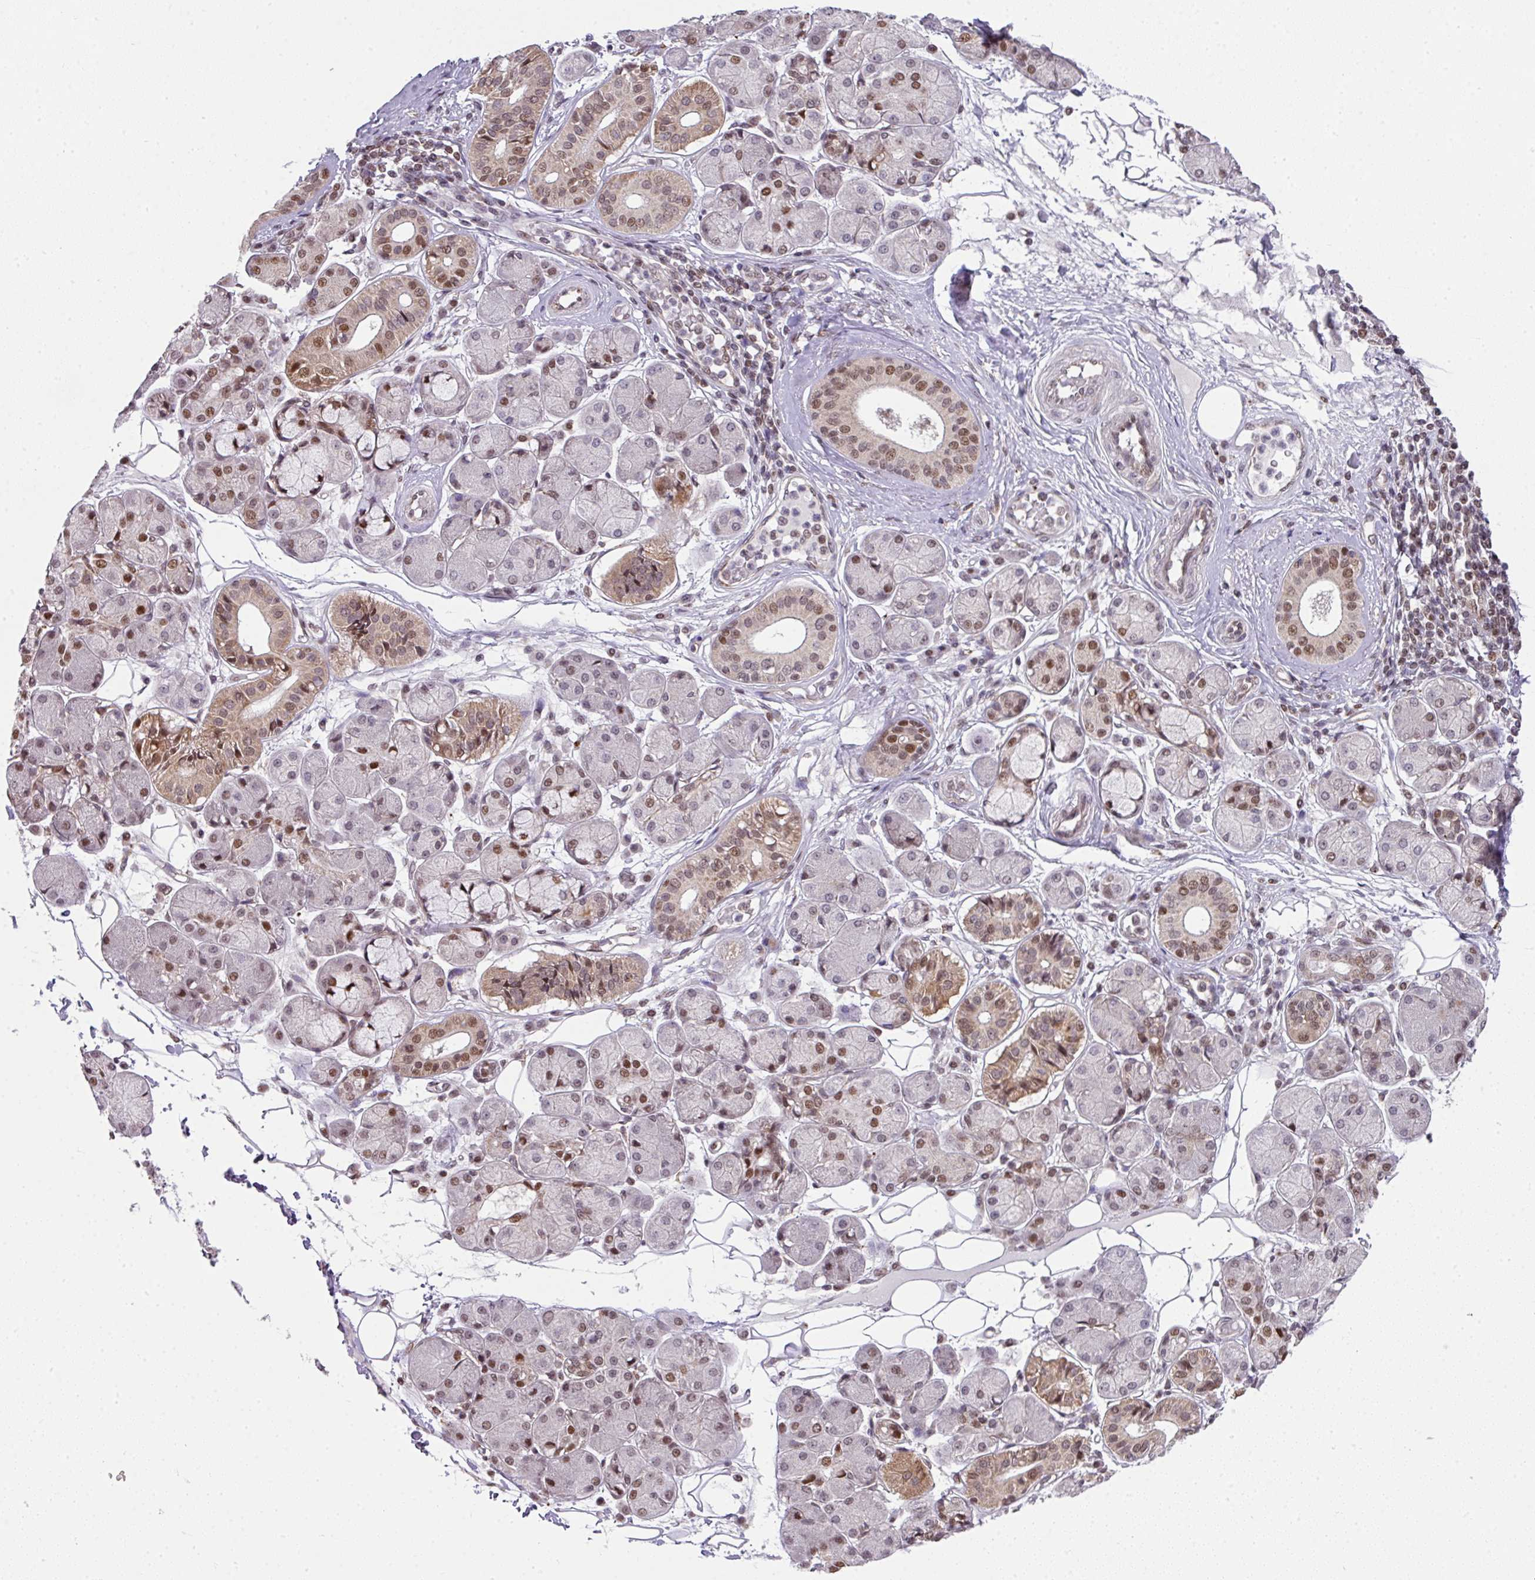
{"staining": {"intensity": "strong", "quantity": "25%-75%", "location": "nuclear"}, "tissue": "salivary gland", "cell_type": "Glandular cells", "image_type": "normal", "snomed": [{"axis": "morphology", "description": "Squamous cell carcinoma, NOS"}, {"axis": "topography", "description": "Skin"}, {"axis": "topography", "description": "Head-Neck"}], "caption": "Brown immunohistochemical staining in unremarkable human salivary gland shows strong nuclear expression in about 25%-75% of glandular cells.", "gene": "PLK1", "patient": {"sex": "male", "age": 80}}